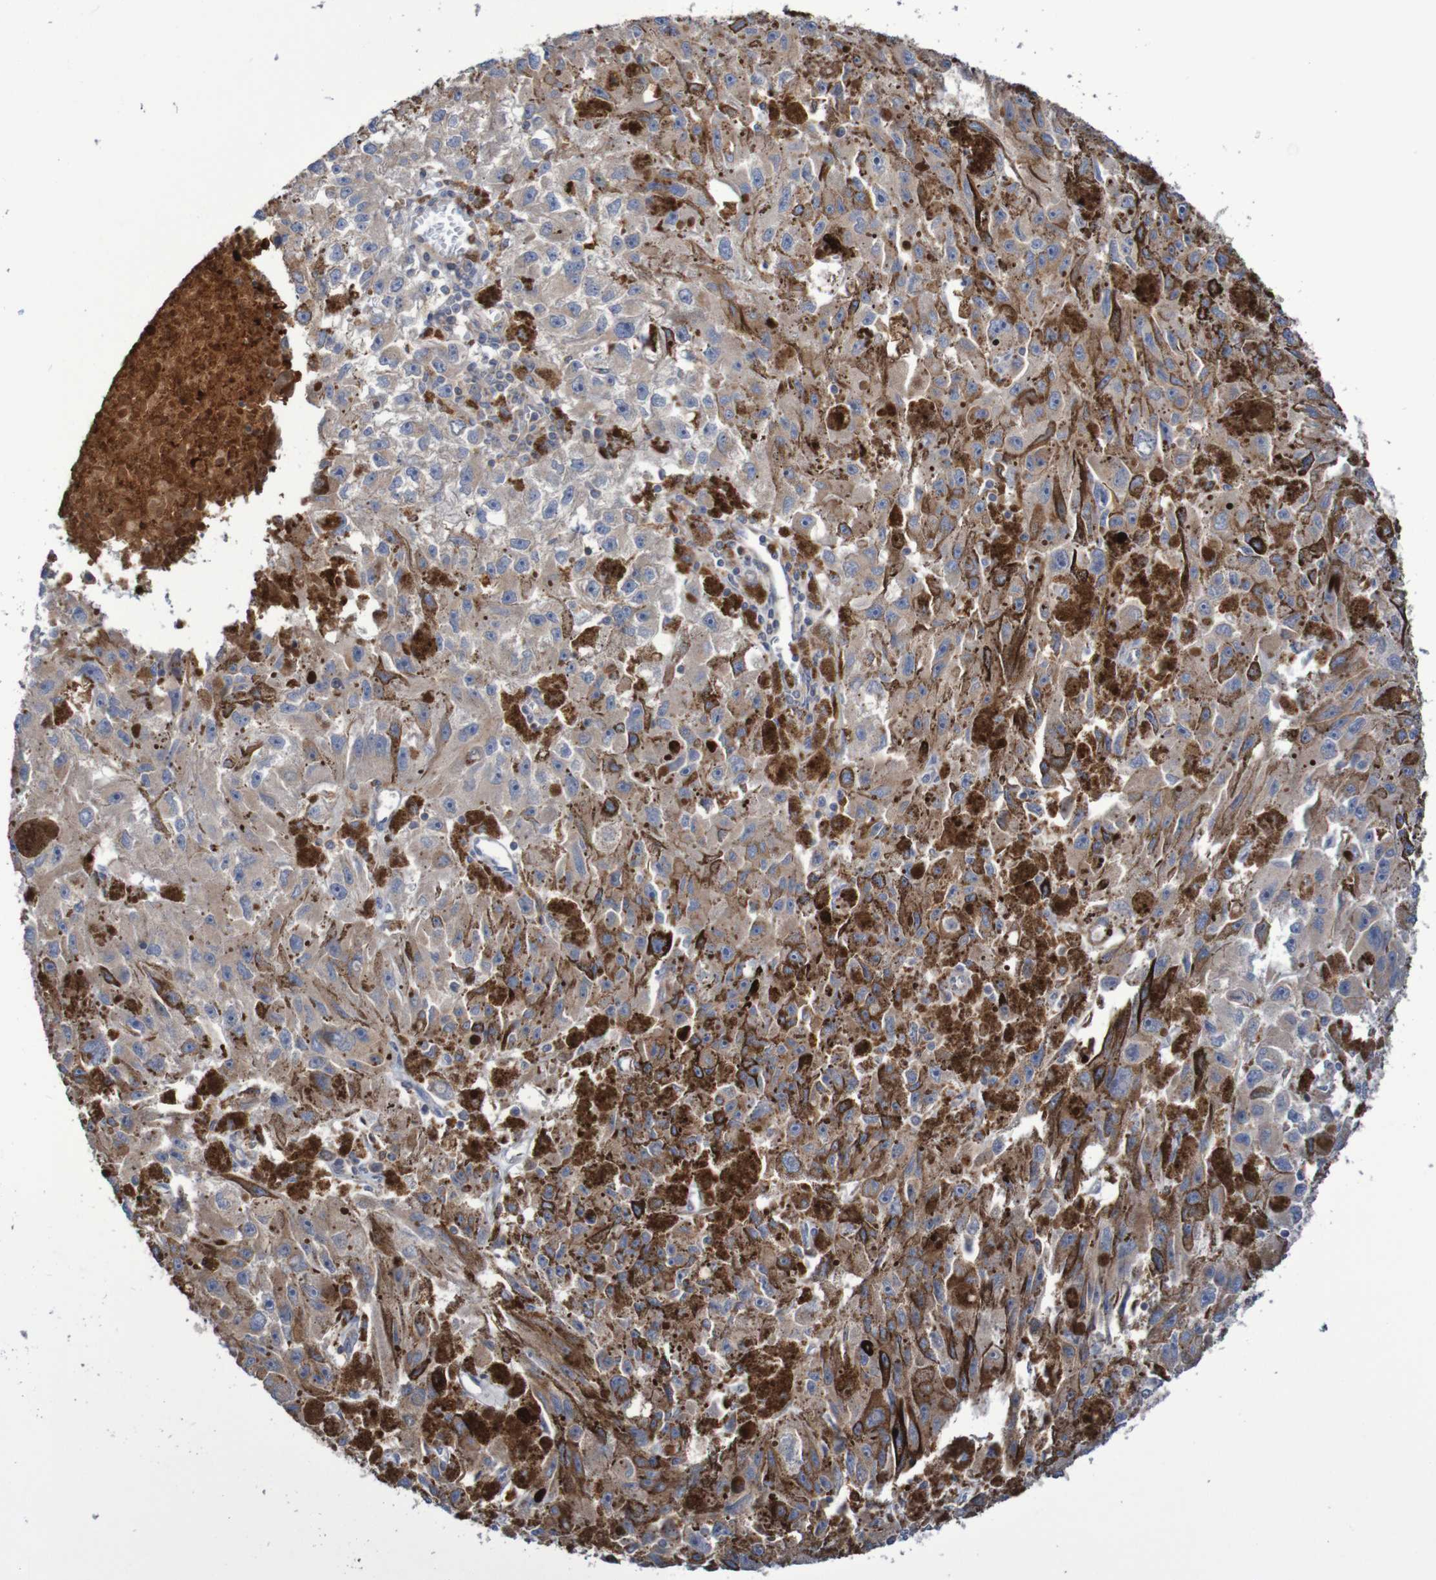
{"staining": {"intensity": "weak", "quantity": ">75%", "location": "cytoplasmic/membranous"}, "tissue": "melanoma", "cell_type": "Tumor cells", "image_type": "cancer", "snomed": [{"axis": "morphology", "description": "Malignant melanoma, NOS"}, {"axis": "topography", "description": "Skin"}], "caption": "IHC histopathology image of neoplastic tissue: melanoma stained using immunohistochemistry shows low levels of weak protein expression localized specifically in the cytoplasmic/membranous of tumor cells, appearing as a cytoplasmic/membranous brown color.", "gene": "PARP4", "patient": {"sex": "female", "age": 104}}